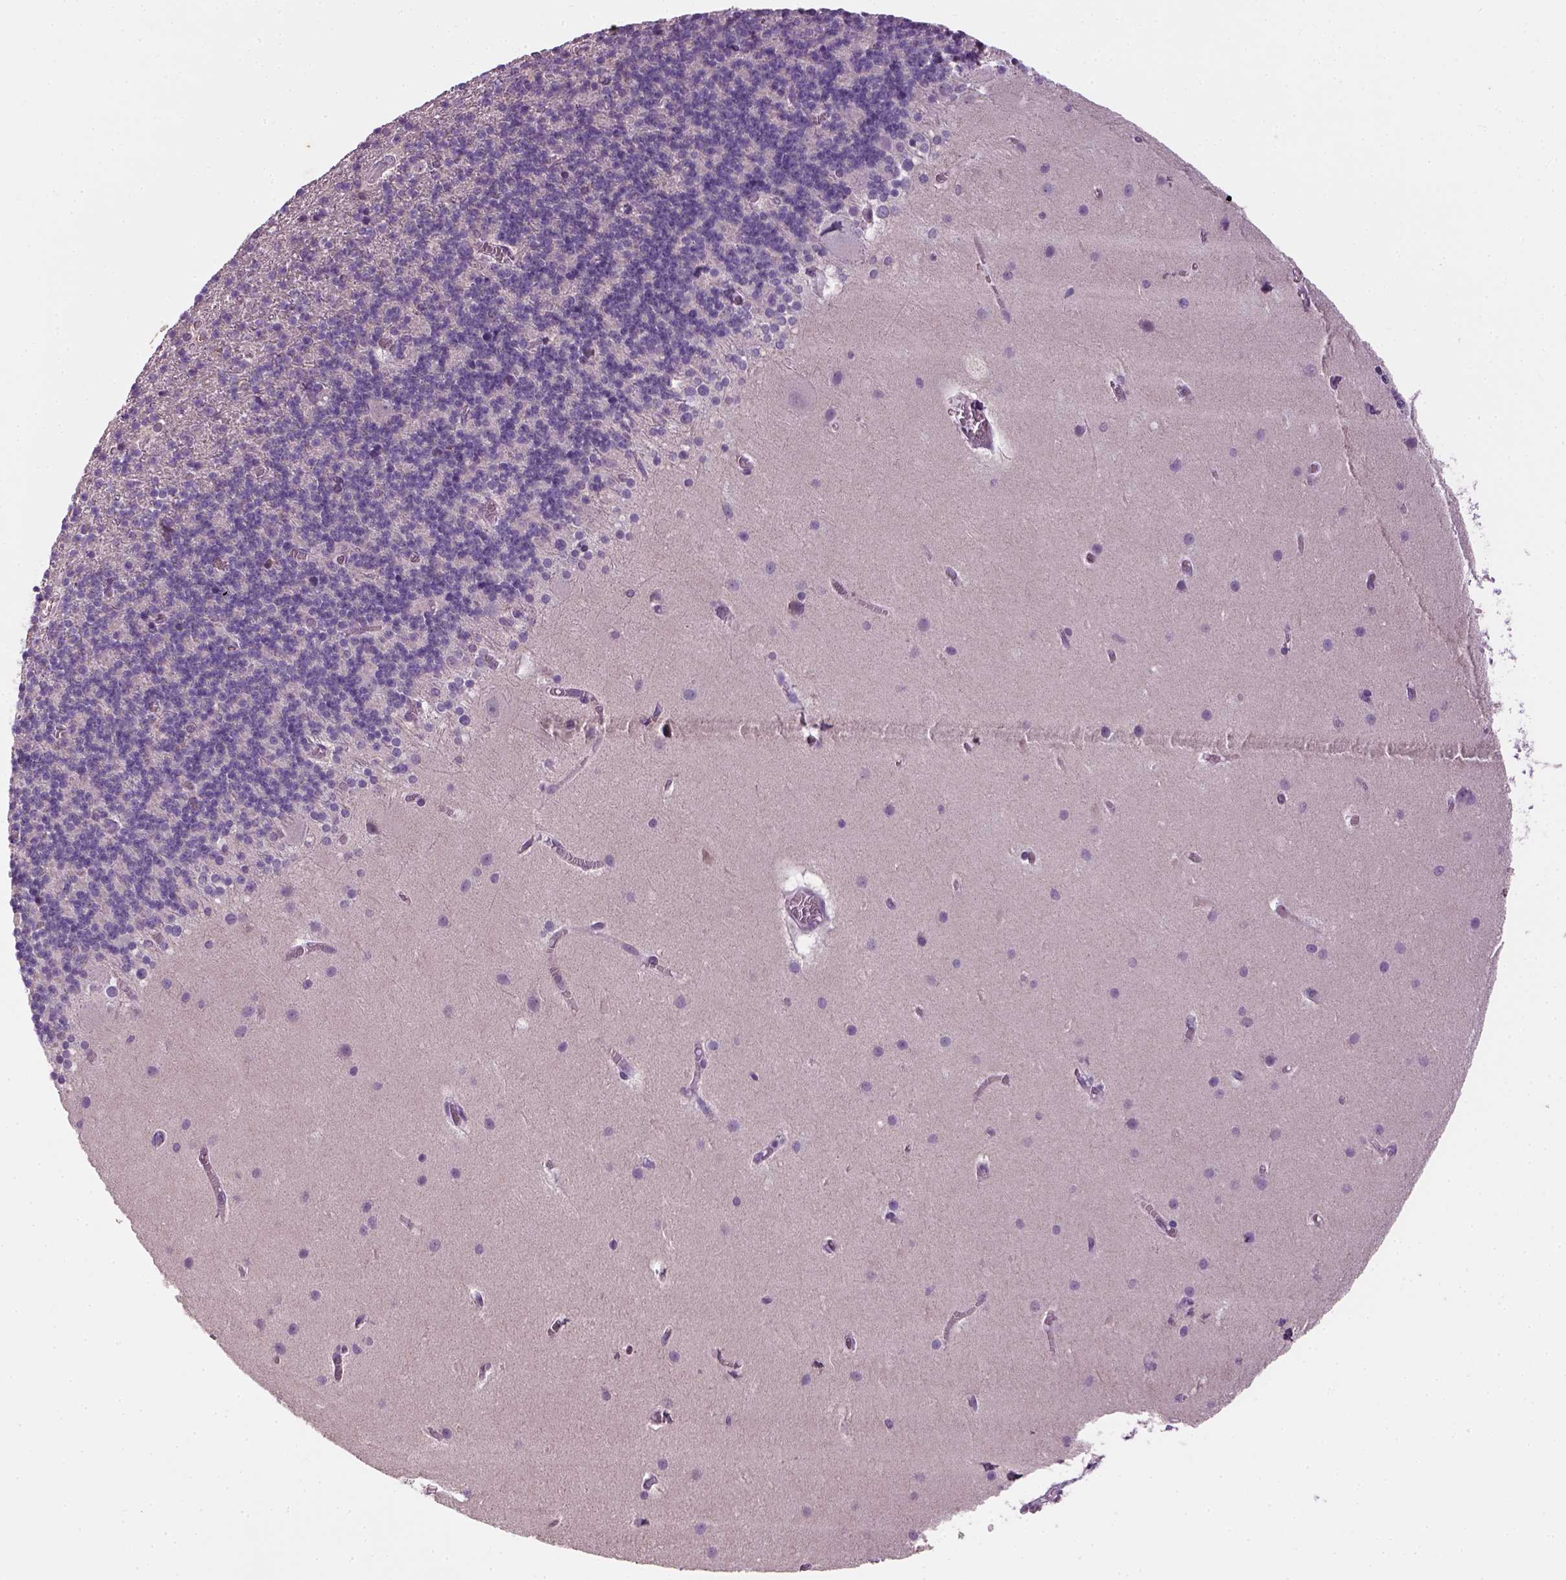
{"staining": {"intensity": "negative", "quantity": "none", "location": "none"}, "tissue": "cerebellum", "cell_type": "Cells in granular layer", "image_type": "normal", "snomed": [{"axis": "morphology", "description": "Normal tissue, NOS"}, {"axis": "topography", "description": "Cerebellum"}], "caption": "This is a photomicrograph of immunohistochemistry staining of normal cerebellum, which shows no staining in cells in granular layer.", "gene": "ELOVL3", "patient": {"sex": "male", "age": 70}}